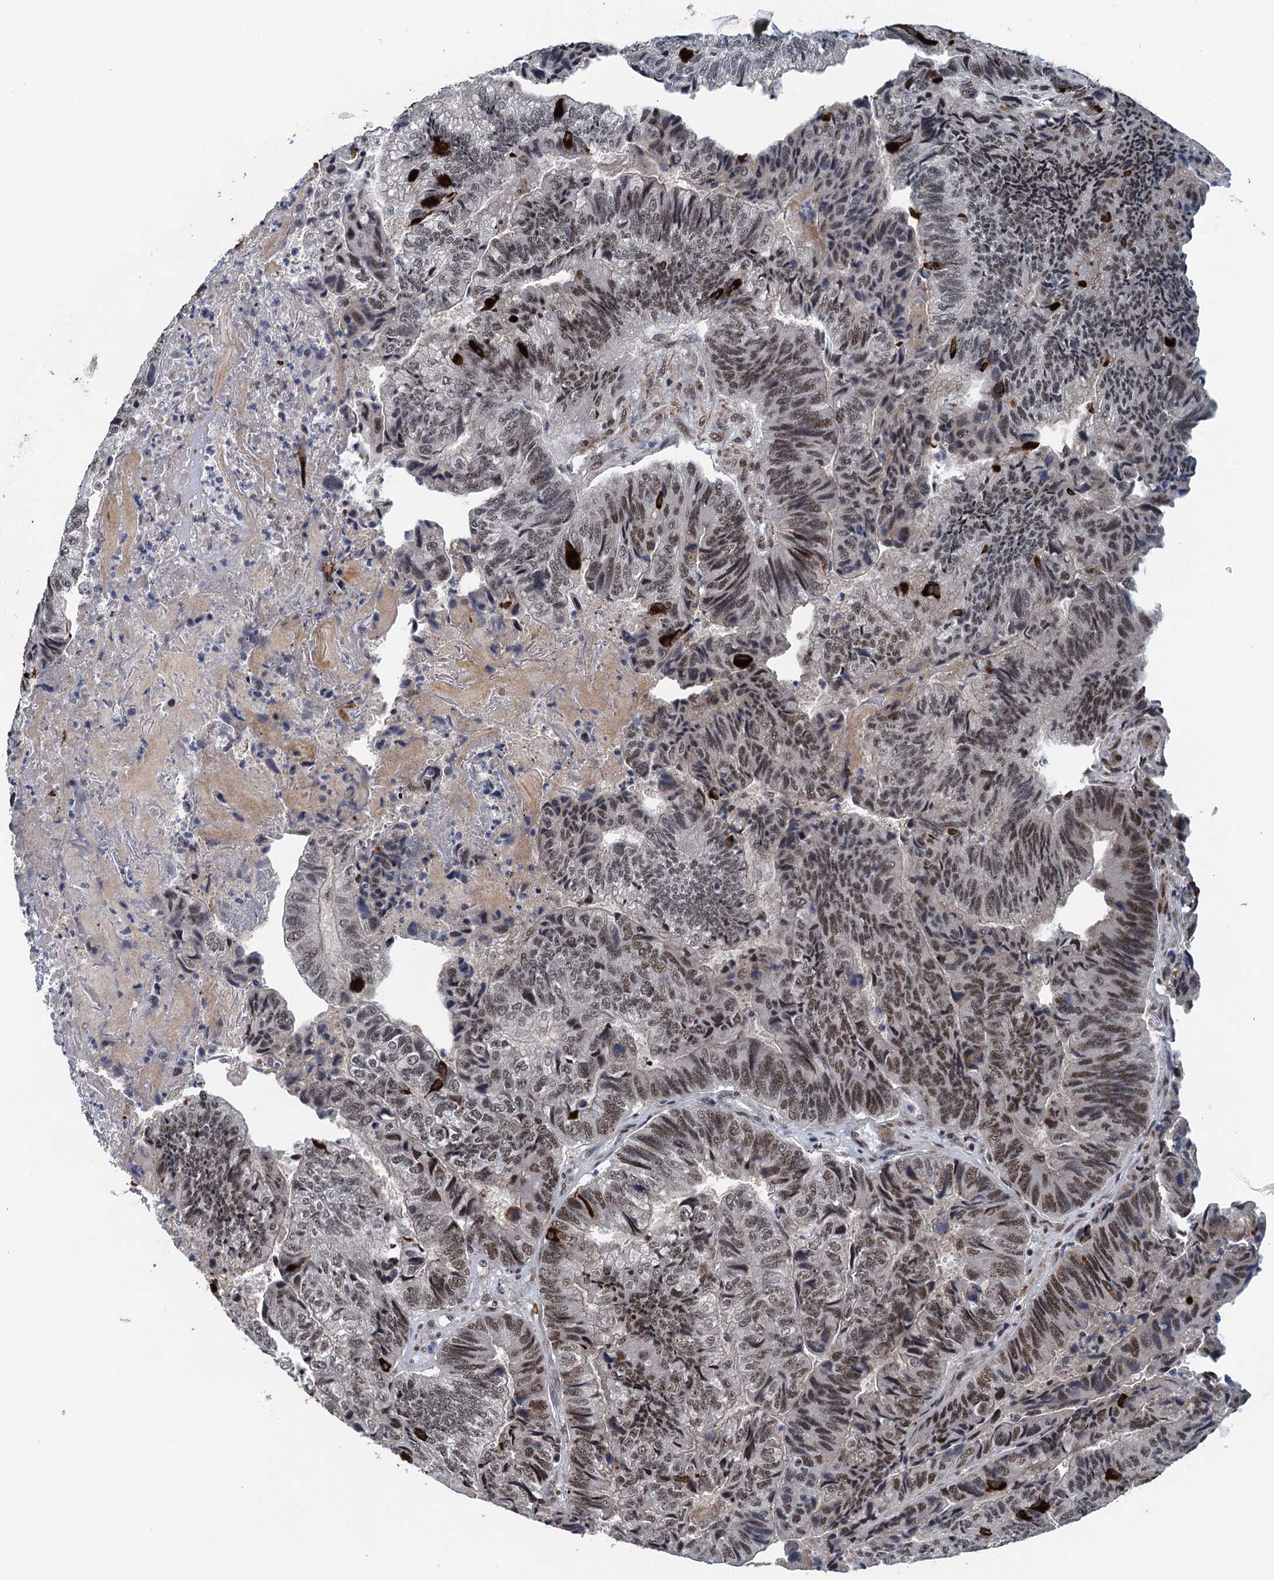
{"staining": {"intensity": "moderate", "quantity": ">75%", "location": "nuclear"}, "tissue": "colorectal cancer", "cell_type": "Tumor cells", "image_type": "cancer", "snomed": [{"axis": "morphology", "description": "Adenocarcinoma, NOS"}, {"axis": "topography", "description": "Colon"}], "caption": "A brown stain highlights moderate nuclear expression of a protein in human colorectal cancer (adenocarcinoma) tumor cells. (IHC, brightfield microscopy, high magnification).", "gene": "MTA3", "patient": {"sex": "female", "age": 67}}